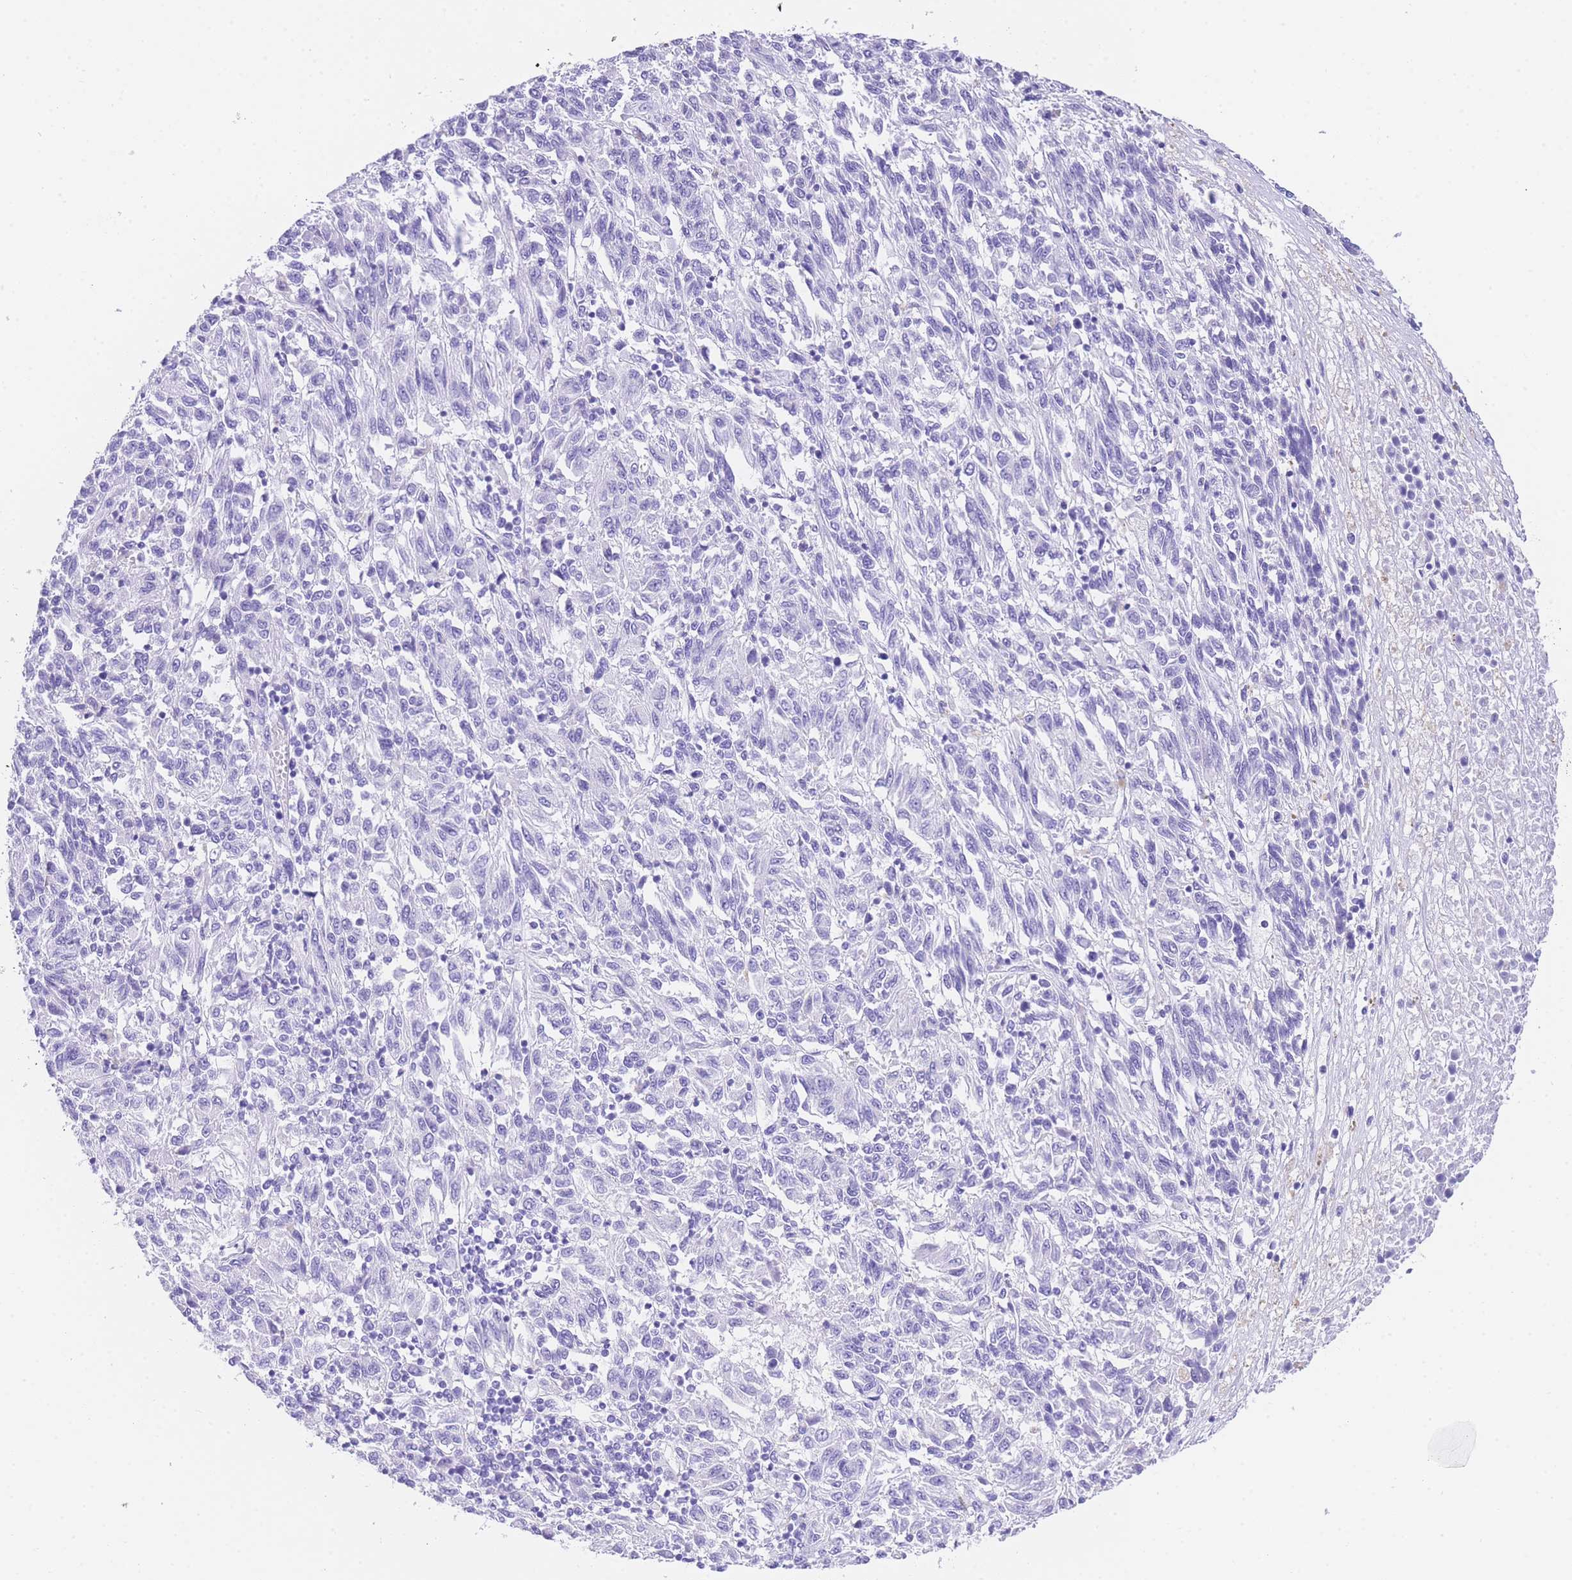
{"staining": {"intensity": "negative", "quantity": "none", "location": "none"}, "tissue": "melanoma", "cell_type": "Tumor cells", "image_type": "cancer", "snomed": [{"axis": "morphology", "description": "Malignant melanoma, Metastatic site"}, {"axis": "topography", "description": "Lung"}], "caption": "Tumor cells show no significant protein staining in malignant melanoma (metastatic site). (DAB immunohistochemistry (IHC), high magnification).", "gene": "NKD2", "patient": {"sex": "male", "age": 64}}